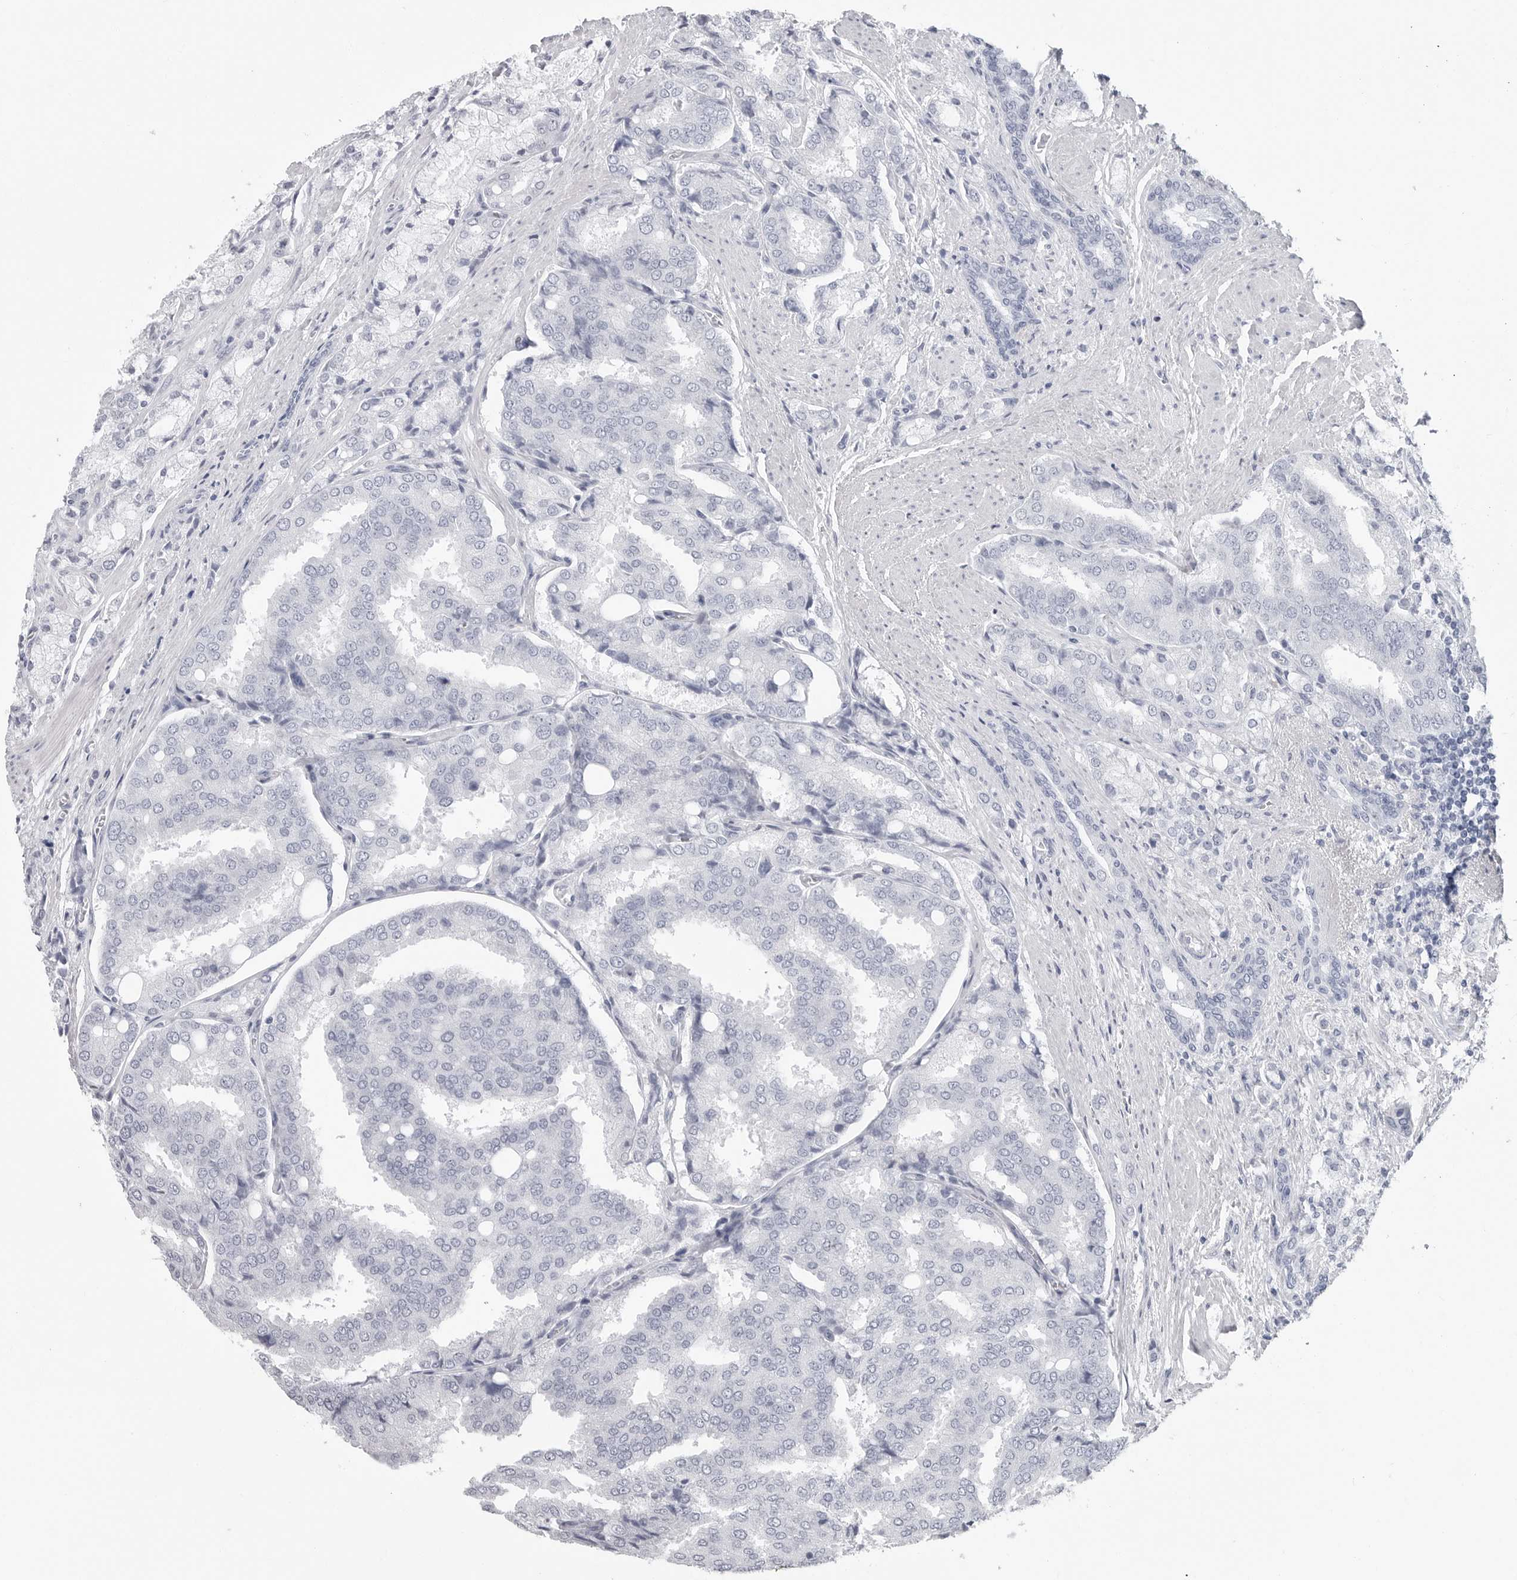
{"staining": {"intensity": "negative", "quantity": "none", "location": "none"}, "tissue": "prostate cancer", "cell_type": "Tumor cells", "image_type": "cancer", "snomed": [{"axis": "morphology", "description": "Adenocarcinoma, High grade"}, {"axis": "topography", "description": "Prostate"}], "caption": "High magnification brightfield microscopy of prostate adenocarcinoma (high-grade) stained with DAB (brown) and counterstained with hematoxylin (blue): tumor cells show no significant expression.", "gene": "CSH1", "patient": {"sex": "male", "age": 50}}